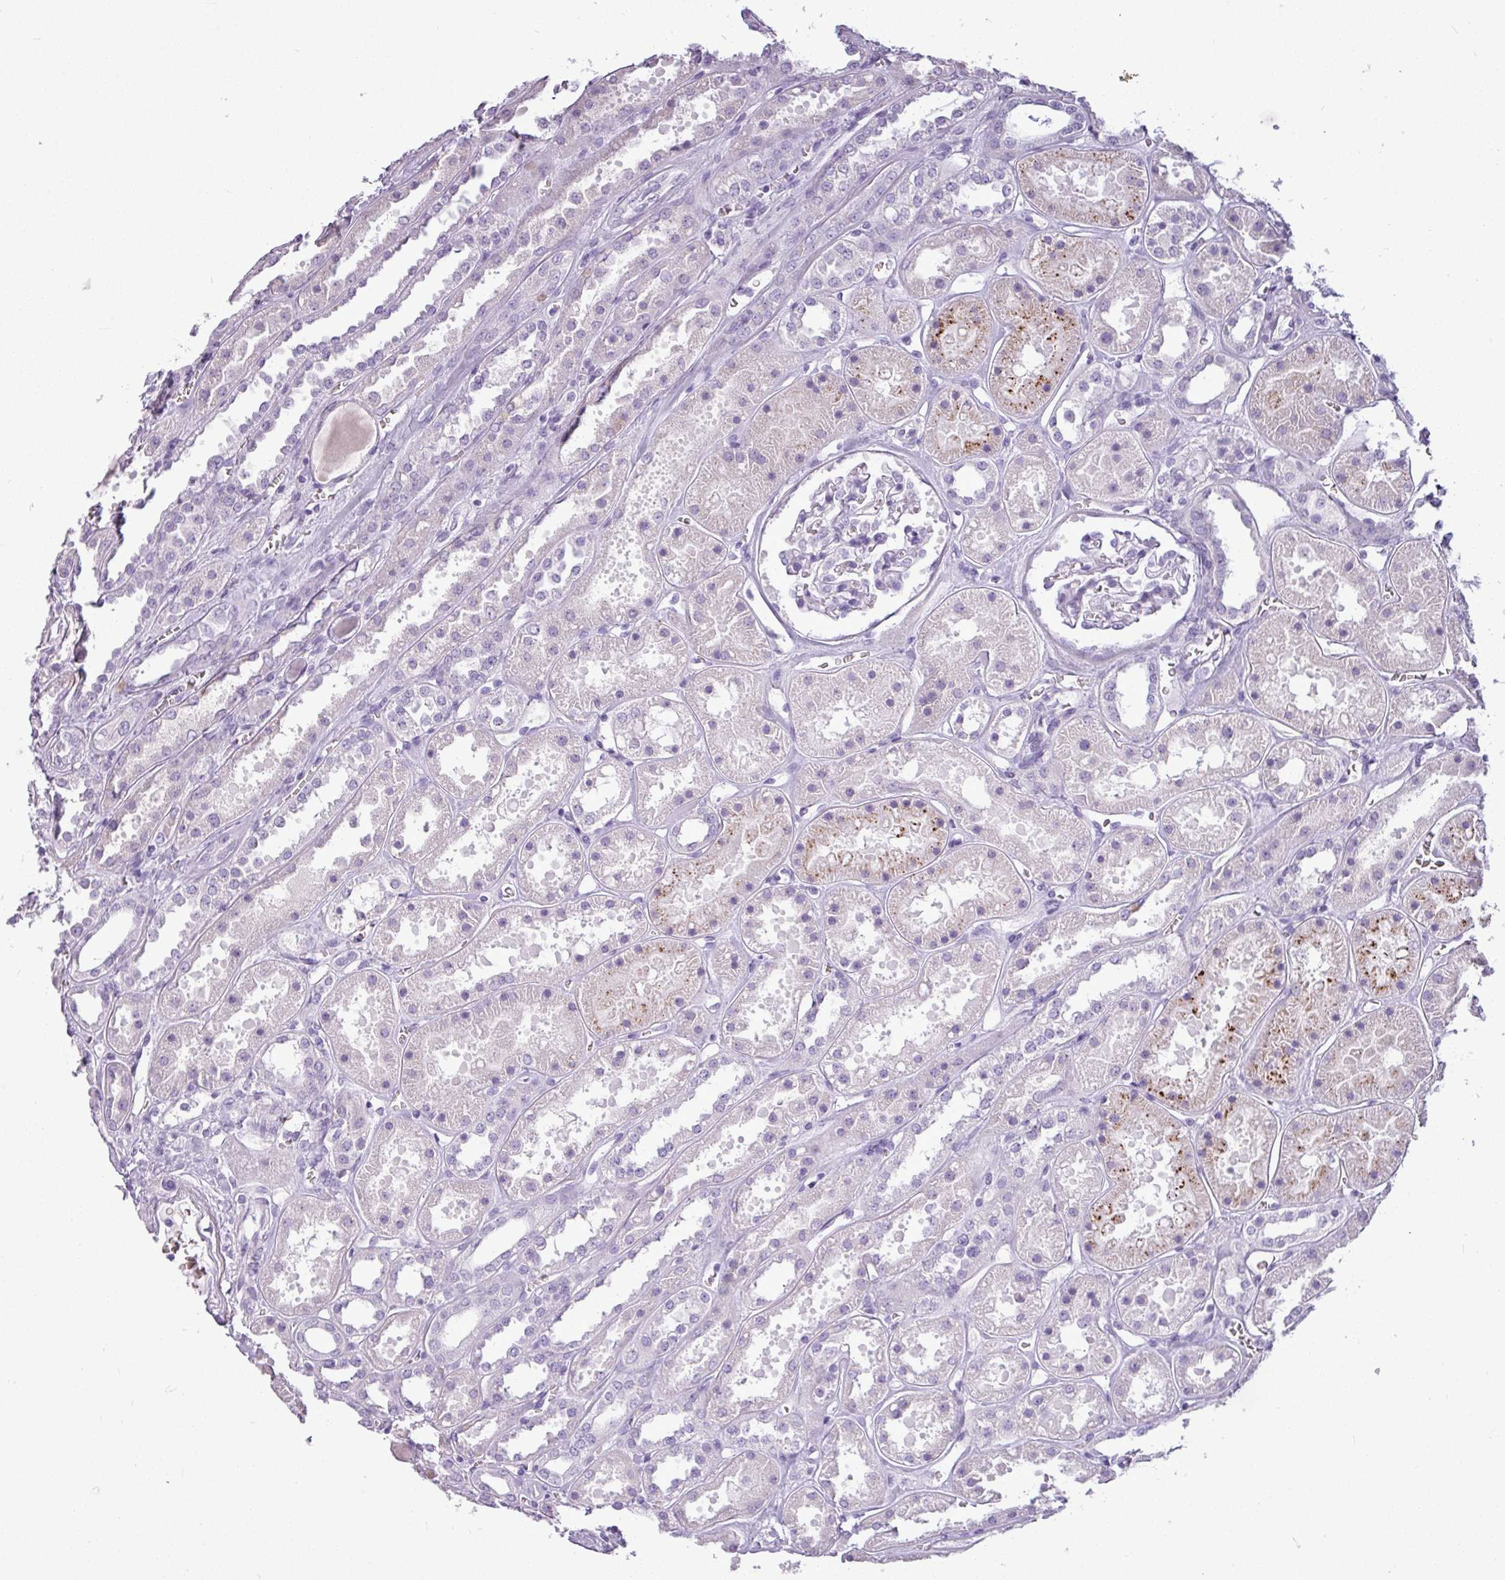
{"staining": {"intensity": "negative", "quantity": "none", "location": "none"}, "tissue": "kidney", "cell_type": "Cells in glomeruli", "image_type": "normal", "snomed": [{"axis": "morphology", "description": "Normal tissue, NOS"}, {"axis": "topography", "description": "Kidney"}], "caption": "Micrograph shows no protein expression in cells in glomeruli of unremarkable kidney. (DAB (3,3'-diaminobenzidine) IHC, high magnification).", "gene": "TMEM91", "patient": {"sex": "female", "age": 41}}